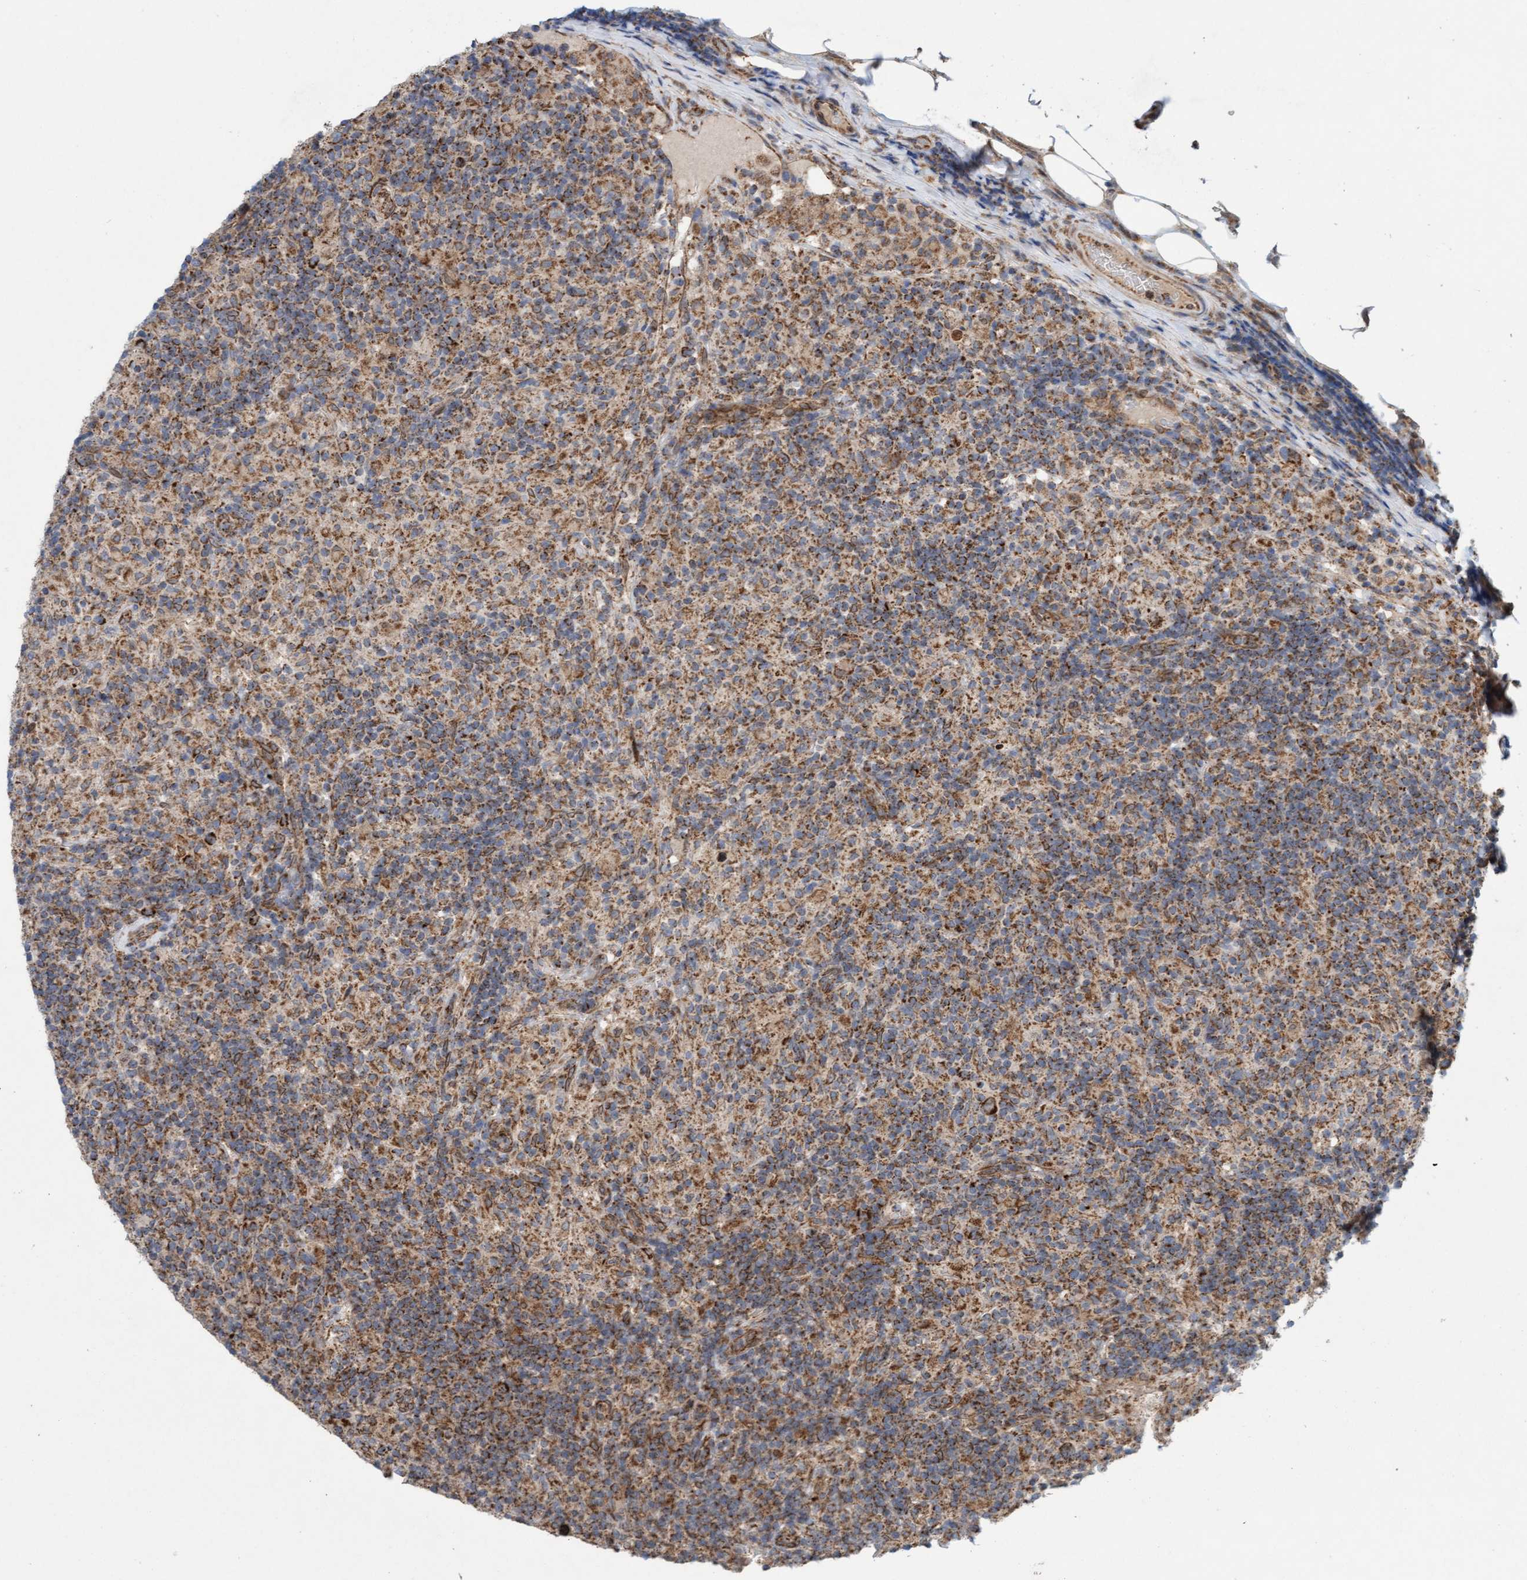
{"staining": {"intensity": "strong", "quantity": ">75%", "location": "cytoplasmic/membranous"}, "tissue": "lymphoma", "cell_type": "Tumor cells", "image_type": "cancer", "snomed": [{"axis": "morphology", "description": "Hodgkin's disease, NOS"}, {"axis": "topography", "description": "Lymph node"}], "caption": "Tumor cells exhibit high levels of strong cytoplasmic/membranous expression in about >75% of cells in lymphoma. Nuclei are stained in blue.", "gene": "MRPS23", "patient": {"sex": "male", "age": 70}}